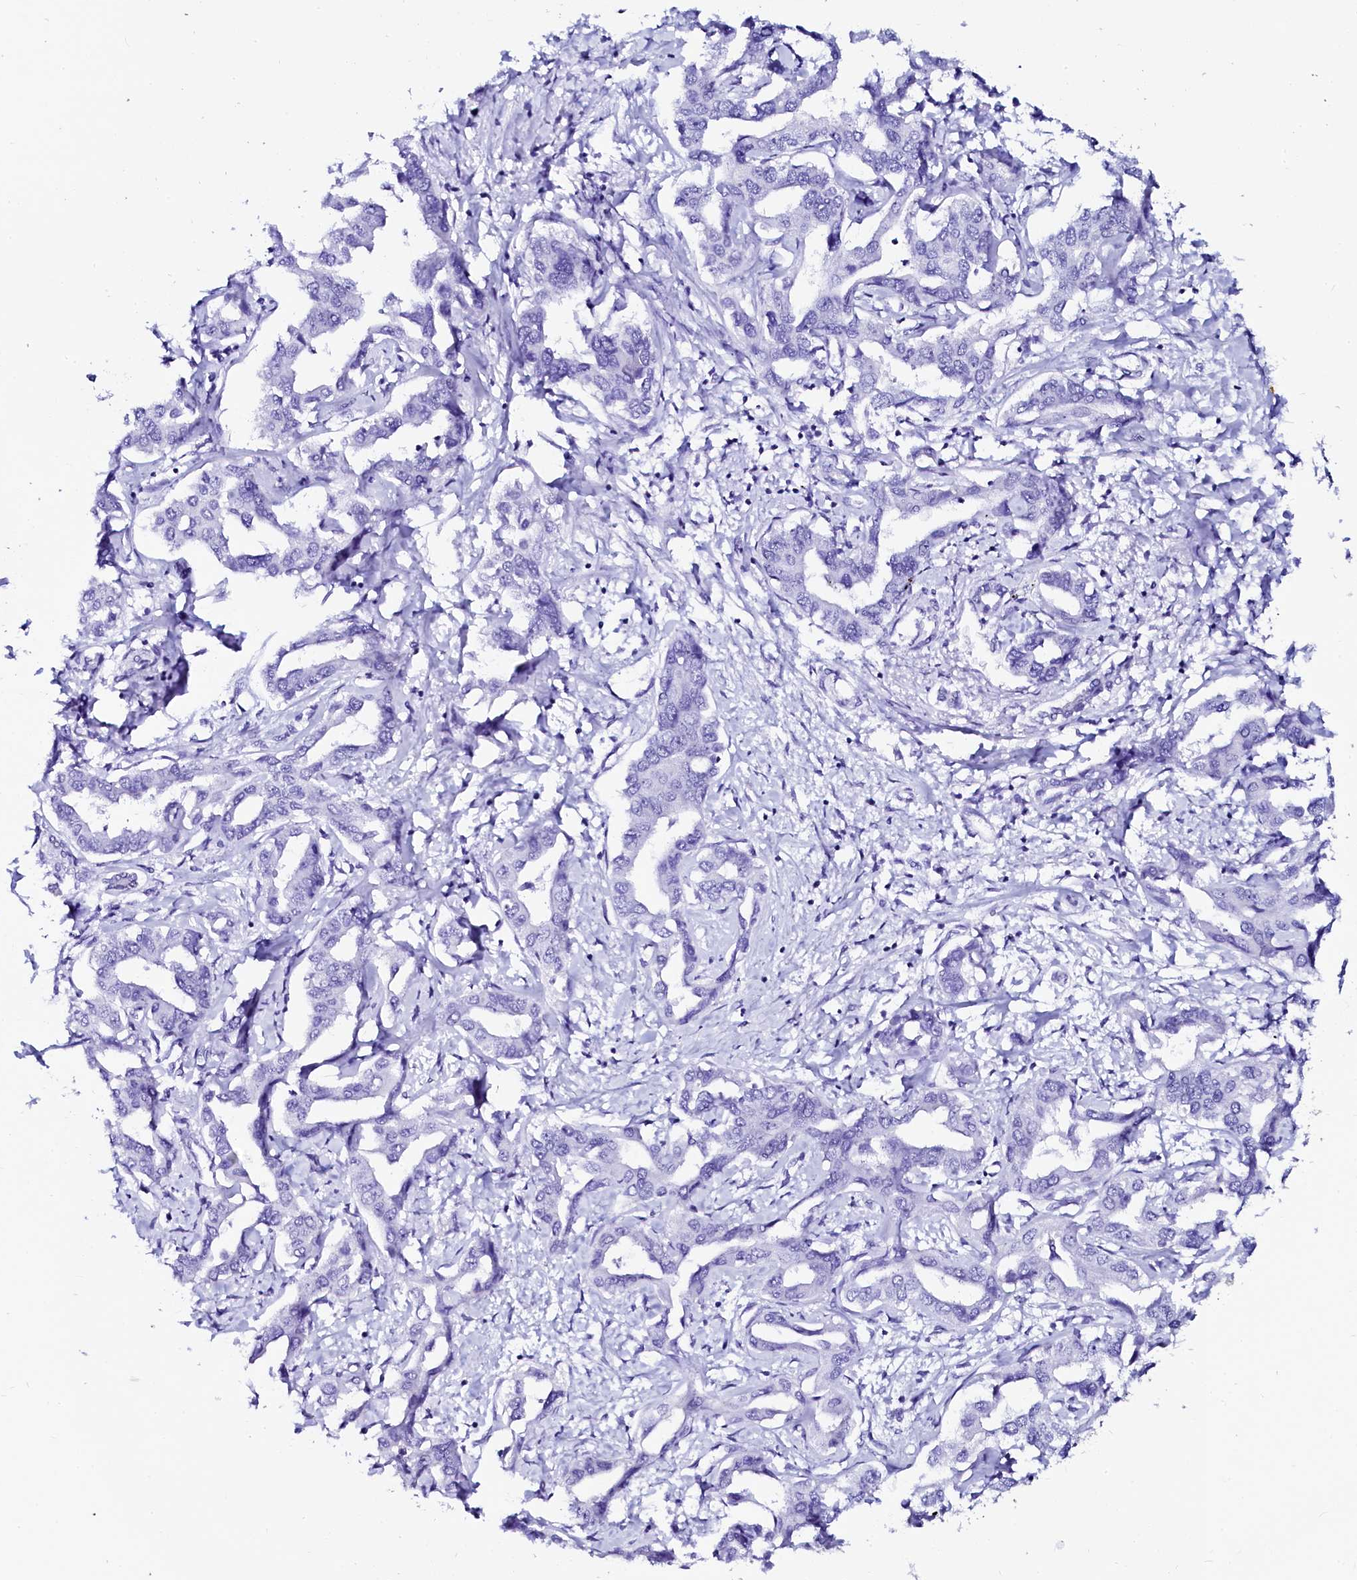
{"staining": {"intensity": "negative", "quantity": "none", "location": "none"}, "tissue": "liver cancer", "cell_type": "Tumor cells", "image_type": "cancer", "snomed": [{"axis": "morphology", "description": "Cholangiocarcinoma"}, {"axis": "topography", "description": "Liver"}], "caption": "Liver cancer (cholangiocarcinoma) was stained to show a protein in brown. There is no significant expression in tumor cells.", "gene": "SORD", "patient": {"sex": "male", "age": 59}}